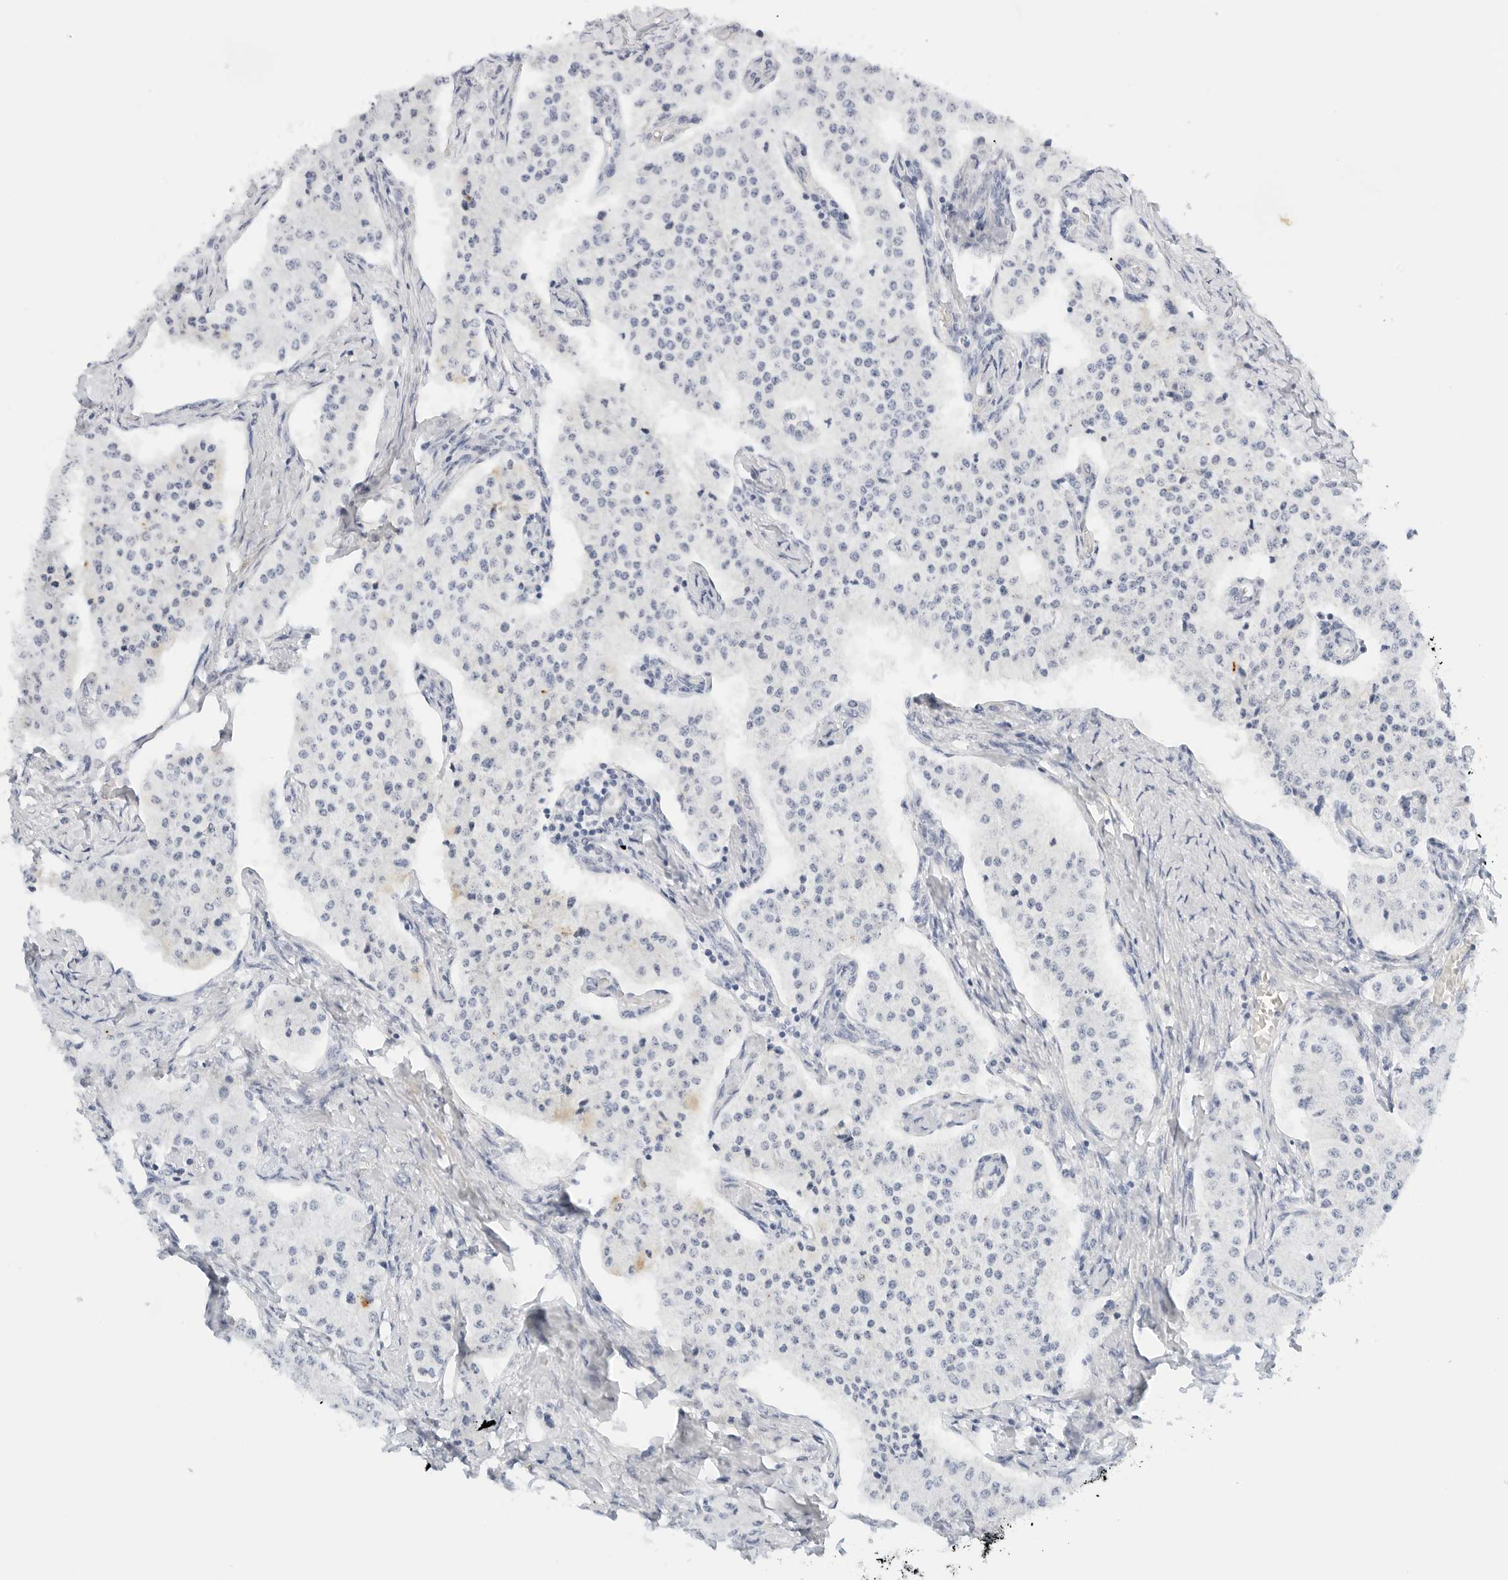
{"staining": {"intensity": "negative", "quantity": "none", "location": "none"}, "tissue": "carcinoid", "cell_type": "Tumor cells", "image_type": "cancer", "snomed": [{"axis": "morphology", "description": "Carcinoid, malignant, NOS"}, {"axis": "topography", "description": "Colon"}], "caption": "The histopathology image shows no significant staining in tumor cells of carcinoid. (Brightfield microscopy of DAB IHC at high magnification).", "gene": "PKDCC", "patient": {"sex": "female", "age": 52}}